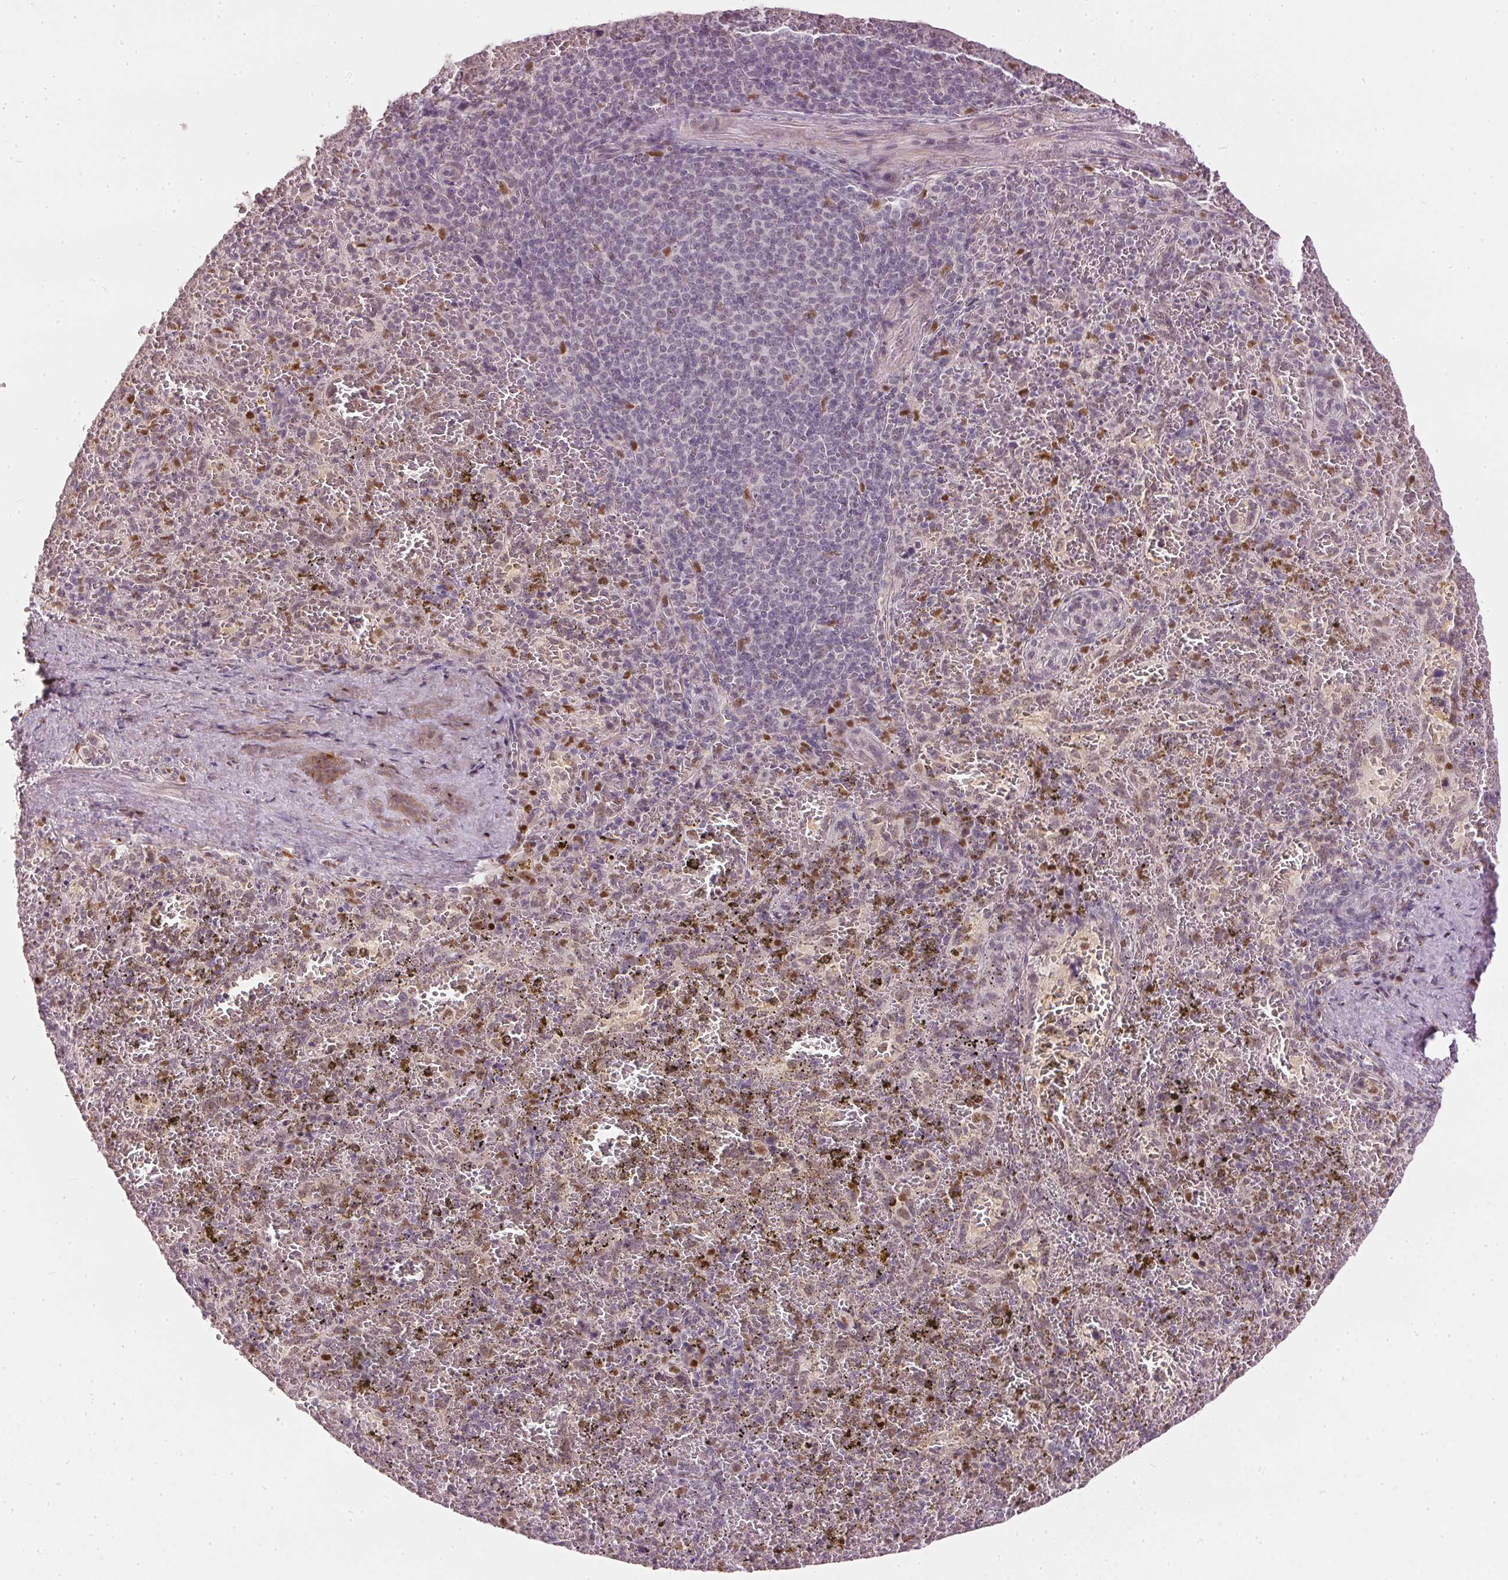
{"staining": {"intensity": "moderate", "quantity": "<25%", "location": "nuclear"}, "tissue": "spleen", "cell_type": "Cells in red pulp", "image_type": "normal", "snomed": [{"axis": "morphology", "description": "Normal tissue, NOS"}, {"axis": "topography", "description": "Spleen"}], "caption": "High-magnification brightfield microscopy of unremarkable spleen stained with DAB (3,3'-diaminobenzidine) (brown) and counterstained with hematoxylin (blue). cells in red pulp exhibit moderate nuclear staining is appreciated in approximately<25% of cells.", "gene": "ENSG00000267001", "patient": {"sex": "female", "age": 50}}